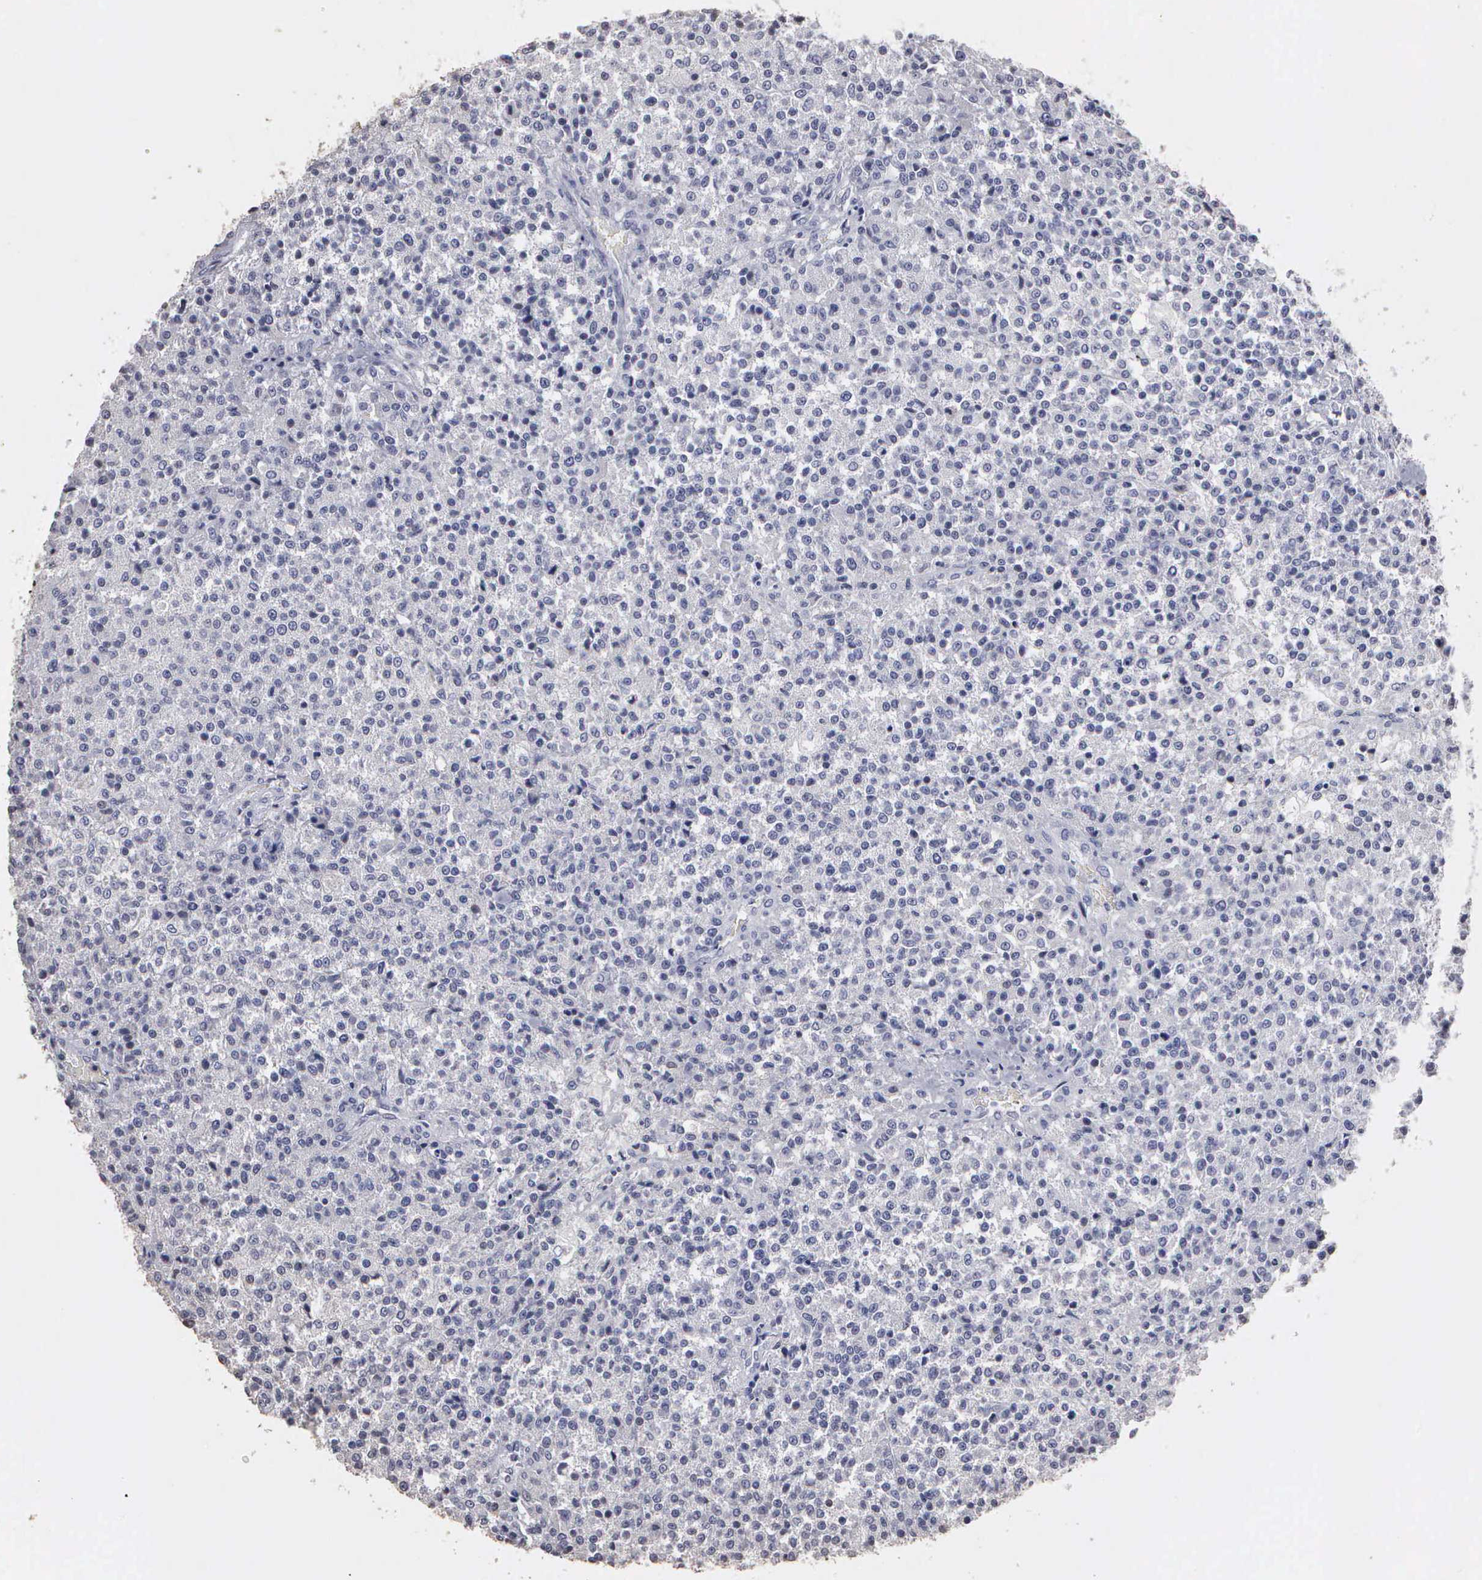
{"staining": {"intensity": "negative", "quantity": "none", "location": "none"}, "tissue": "testis cancer", "cell_type": "Tumor cells", "image_type": "cancer", "snomed": [{"axis": "morphology", "description": "Seminoma, NOS"}, {"axis": "topography", "description": "Testis"}], "caption": "Protein analysis of testis cancer (seminoma) reveals no significant expression in tumor cells. (Brightfield microscopy of DAB immunohistochemistry (IHC) at high magnification).", "gene": "UPB1", "patient": {"sex": "male", "age": 59}}